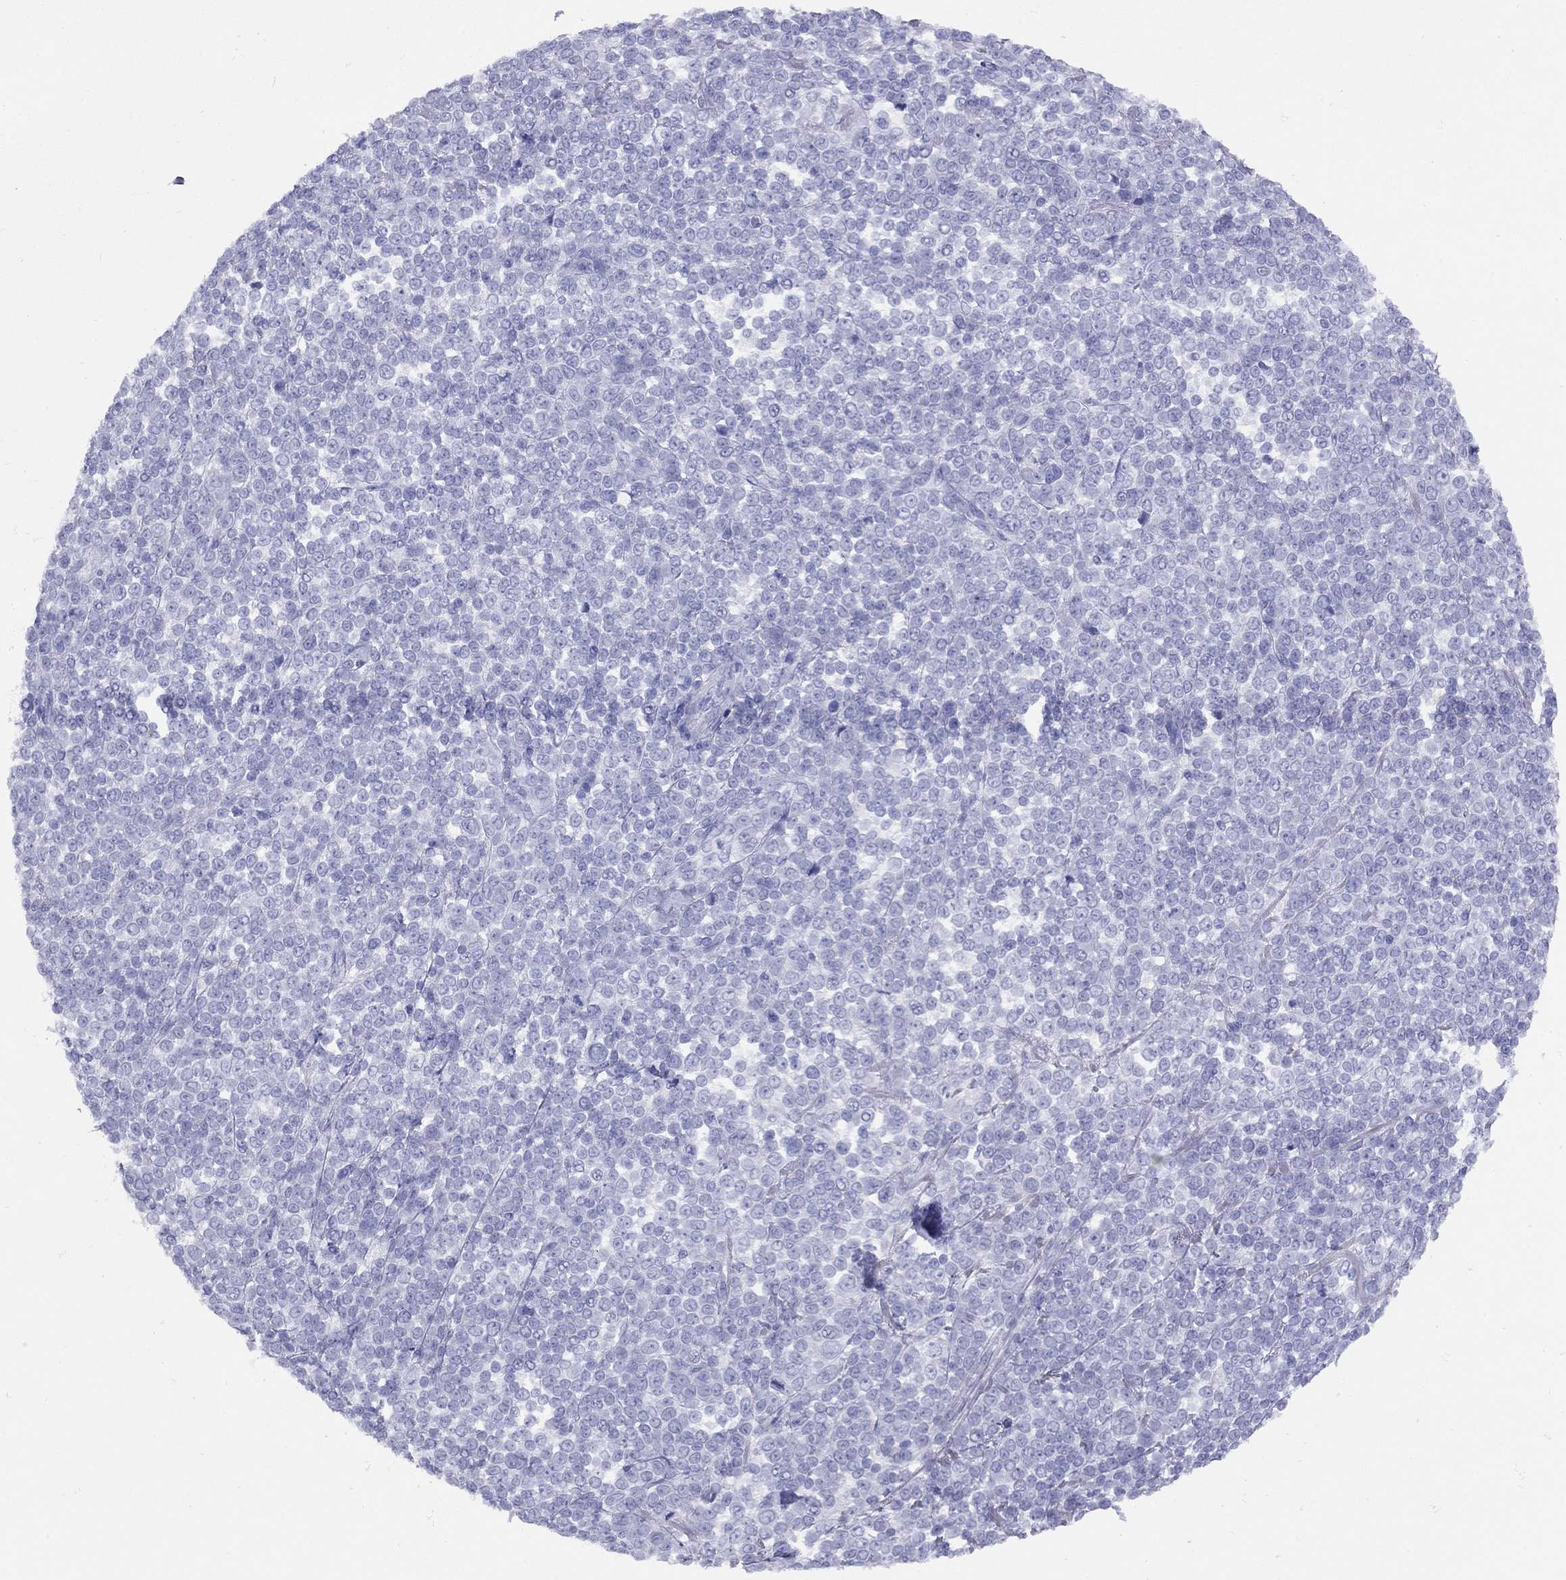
{"staining": {"intensity": "negative", "quantity": "none", "location": "none"}, "tissue": "melanoma", "cell_type": "Tumor cells", "image_type": "cancer", "snomed": [{"axis": "morphology", "description": "Malignant melanoma, NOS"}, {"axis": "topography", "description": "Skin"}], "caption": "A histopathology image of human malignant melanoma is negative for staining in tumor cells.", "gene": "GRIA2", "patient": {"sex": "female", "age": 95}}